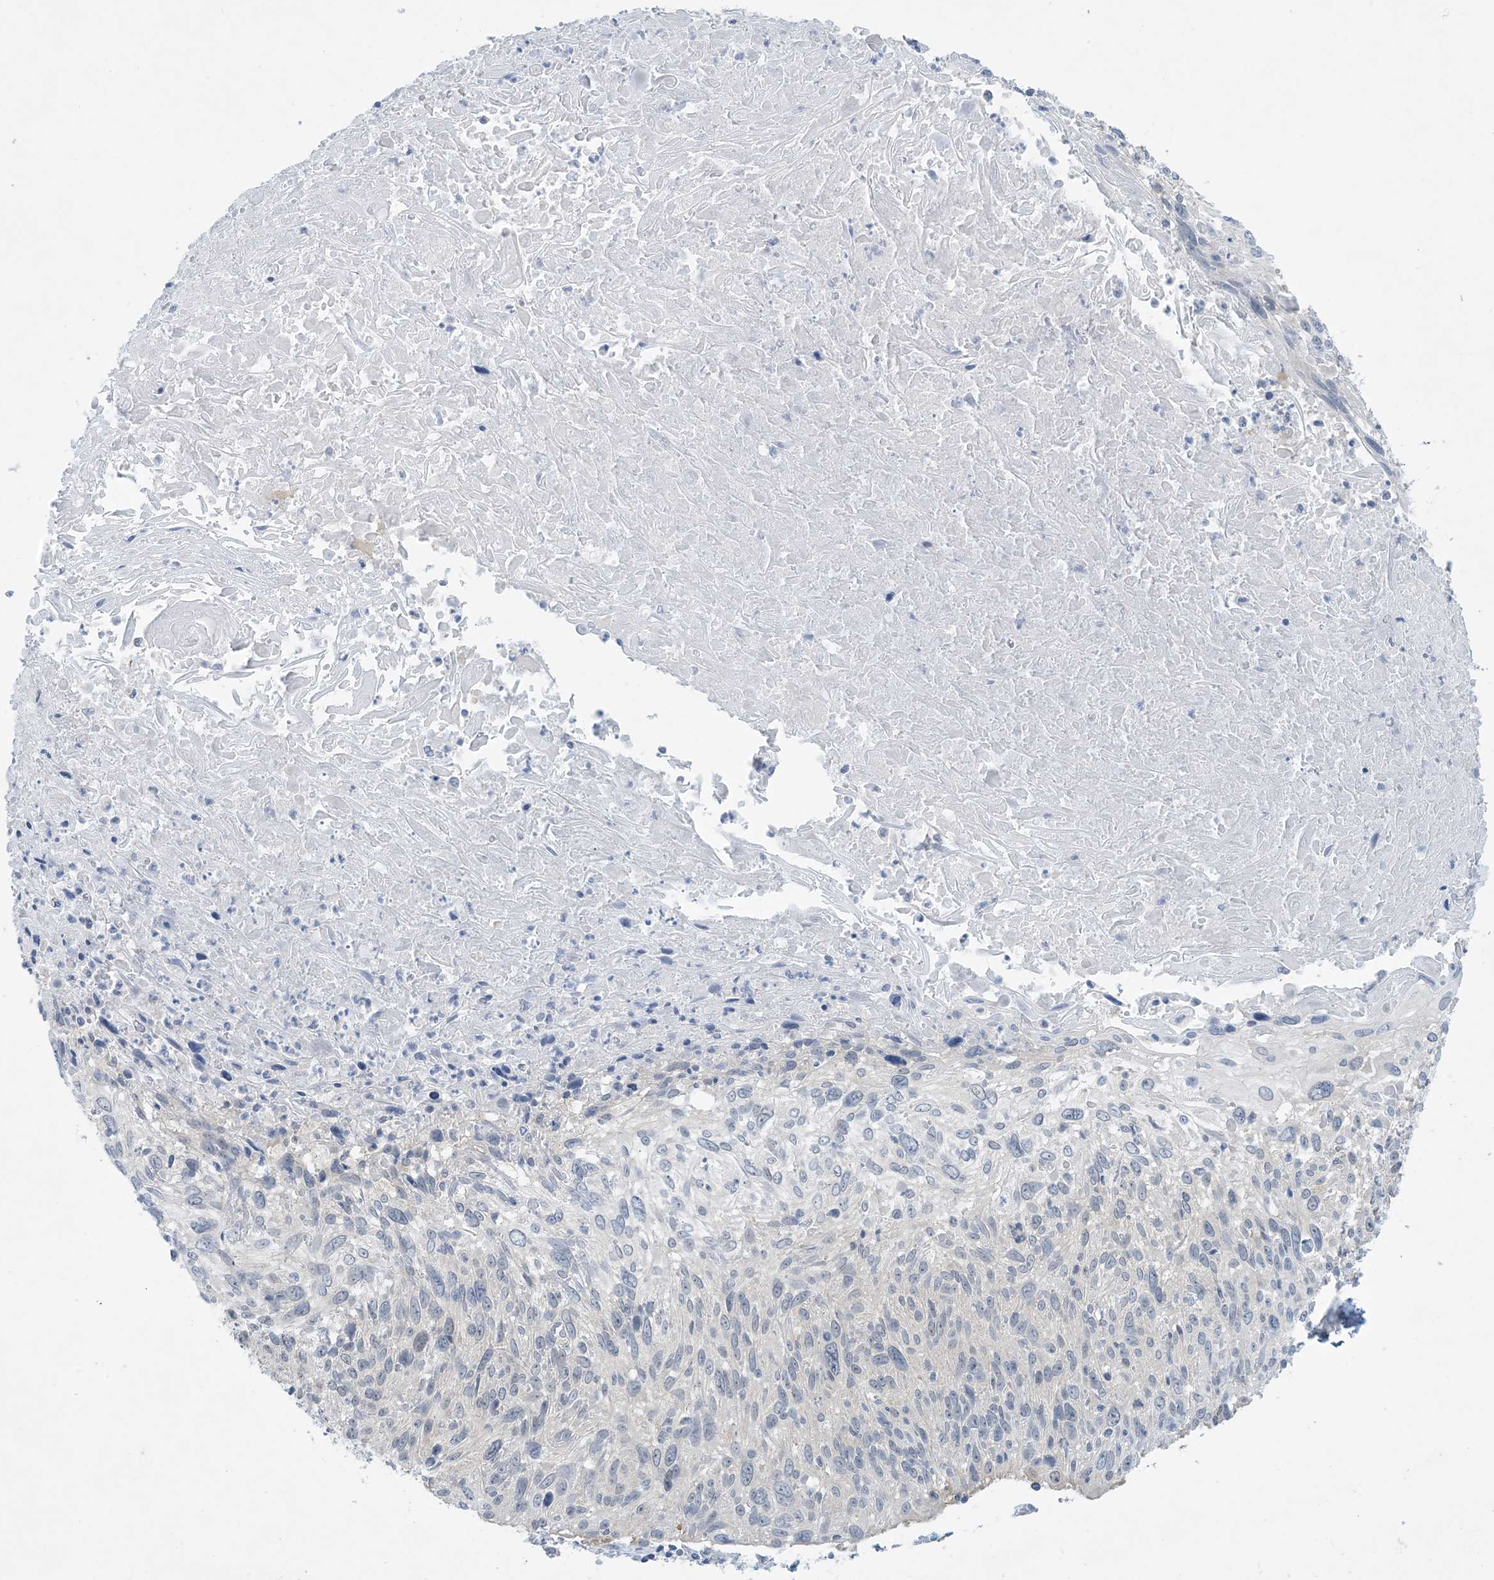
{"staining": {"intensity": "negative", "quantity": "none", "location": "none"}, "tissue": "cervical cancer", "cell_type": "Tumor cells", "image_type": "cancer", "snomed": [{"axis": "morphology", "description": "Squamous cell carcinoma, NOS"}, {"axis": "topography", "description": "Cervix"}], "caption": "There is no significant expression in tumor cells of squamous cell carcinoma (cervical).", "gene": "MRPS18A", "patient": {"sex": "female", "age": 51}}